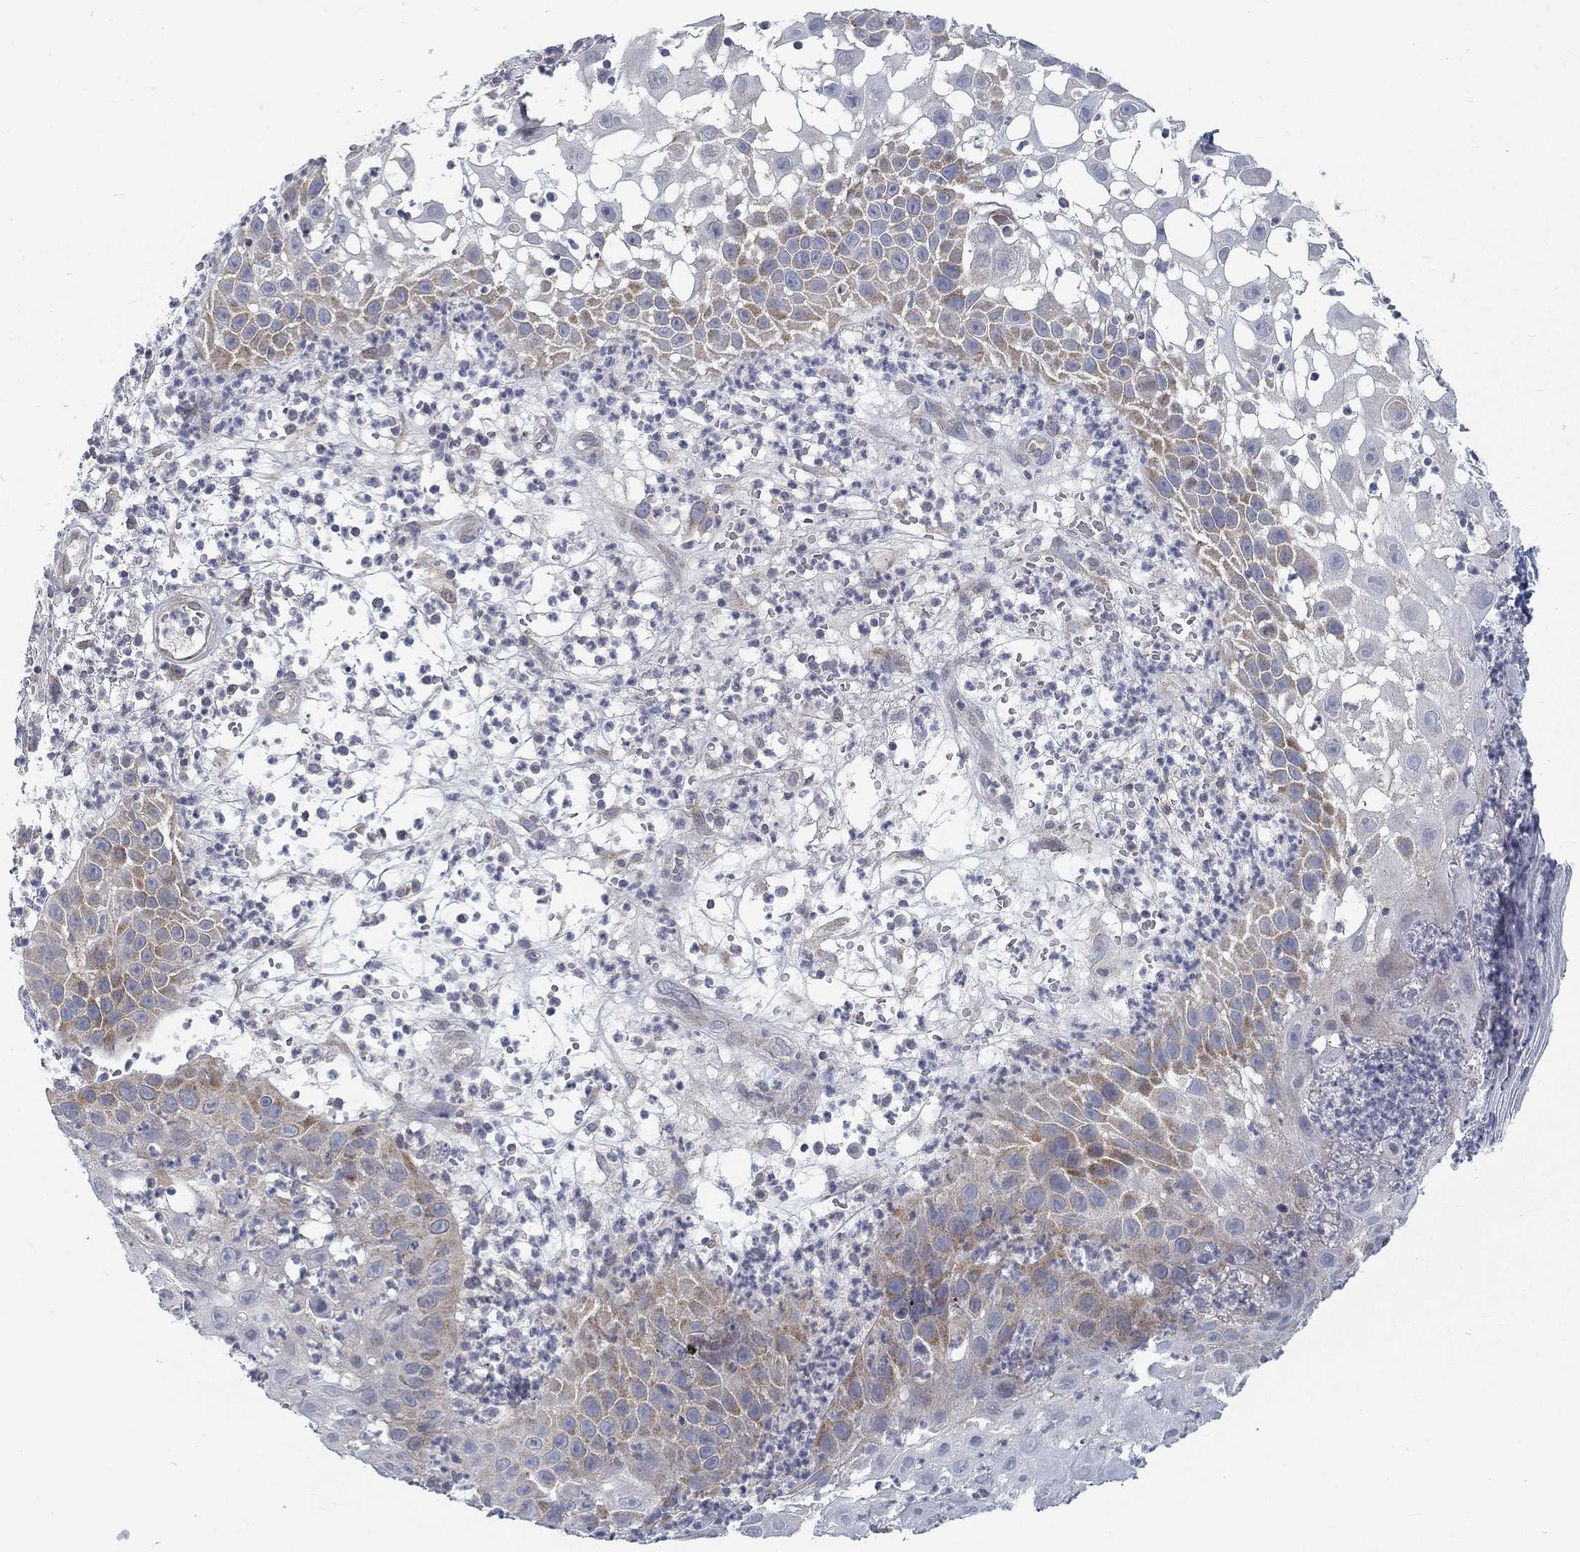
{"staining": {"intensity": "moderate", "quantity": "<25%", "location": "cytoplasmic/membranous"}, "tissue": "skin cancer", "cell_type": "Tumor cells", "image_type": "cancer", "snomed": [{"axis": "morphology", "description": "Normal tissue, NOS"}, {"axis": "morphology", "description": "Squamous cell carcinoma, NOS"}, {"axis": "topography", "description": "Skin"}], "caption": "Squamous cell carcinoma (skin) tissue exhibits moderate cytoplasmic/membranous staining in approximately <25% of tumor cells", "gene": "ATP1A3", "patient": {"sex": "male", "age": 79}}